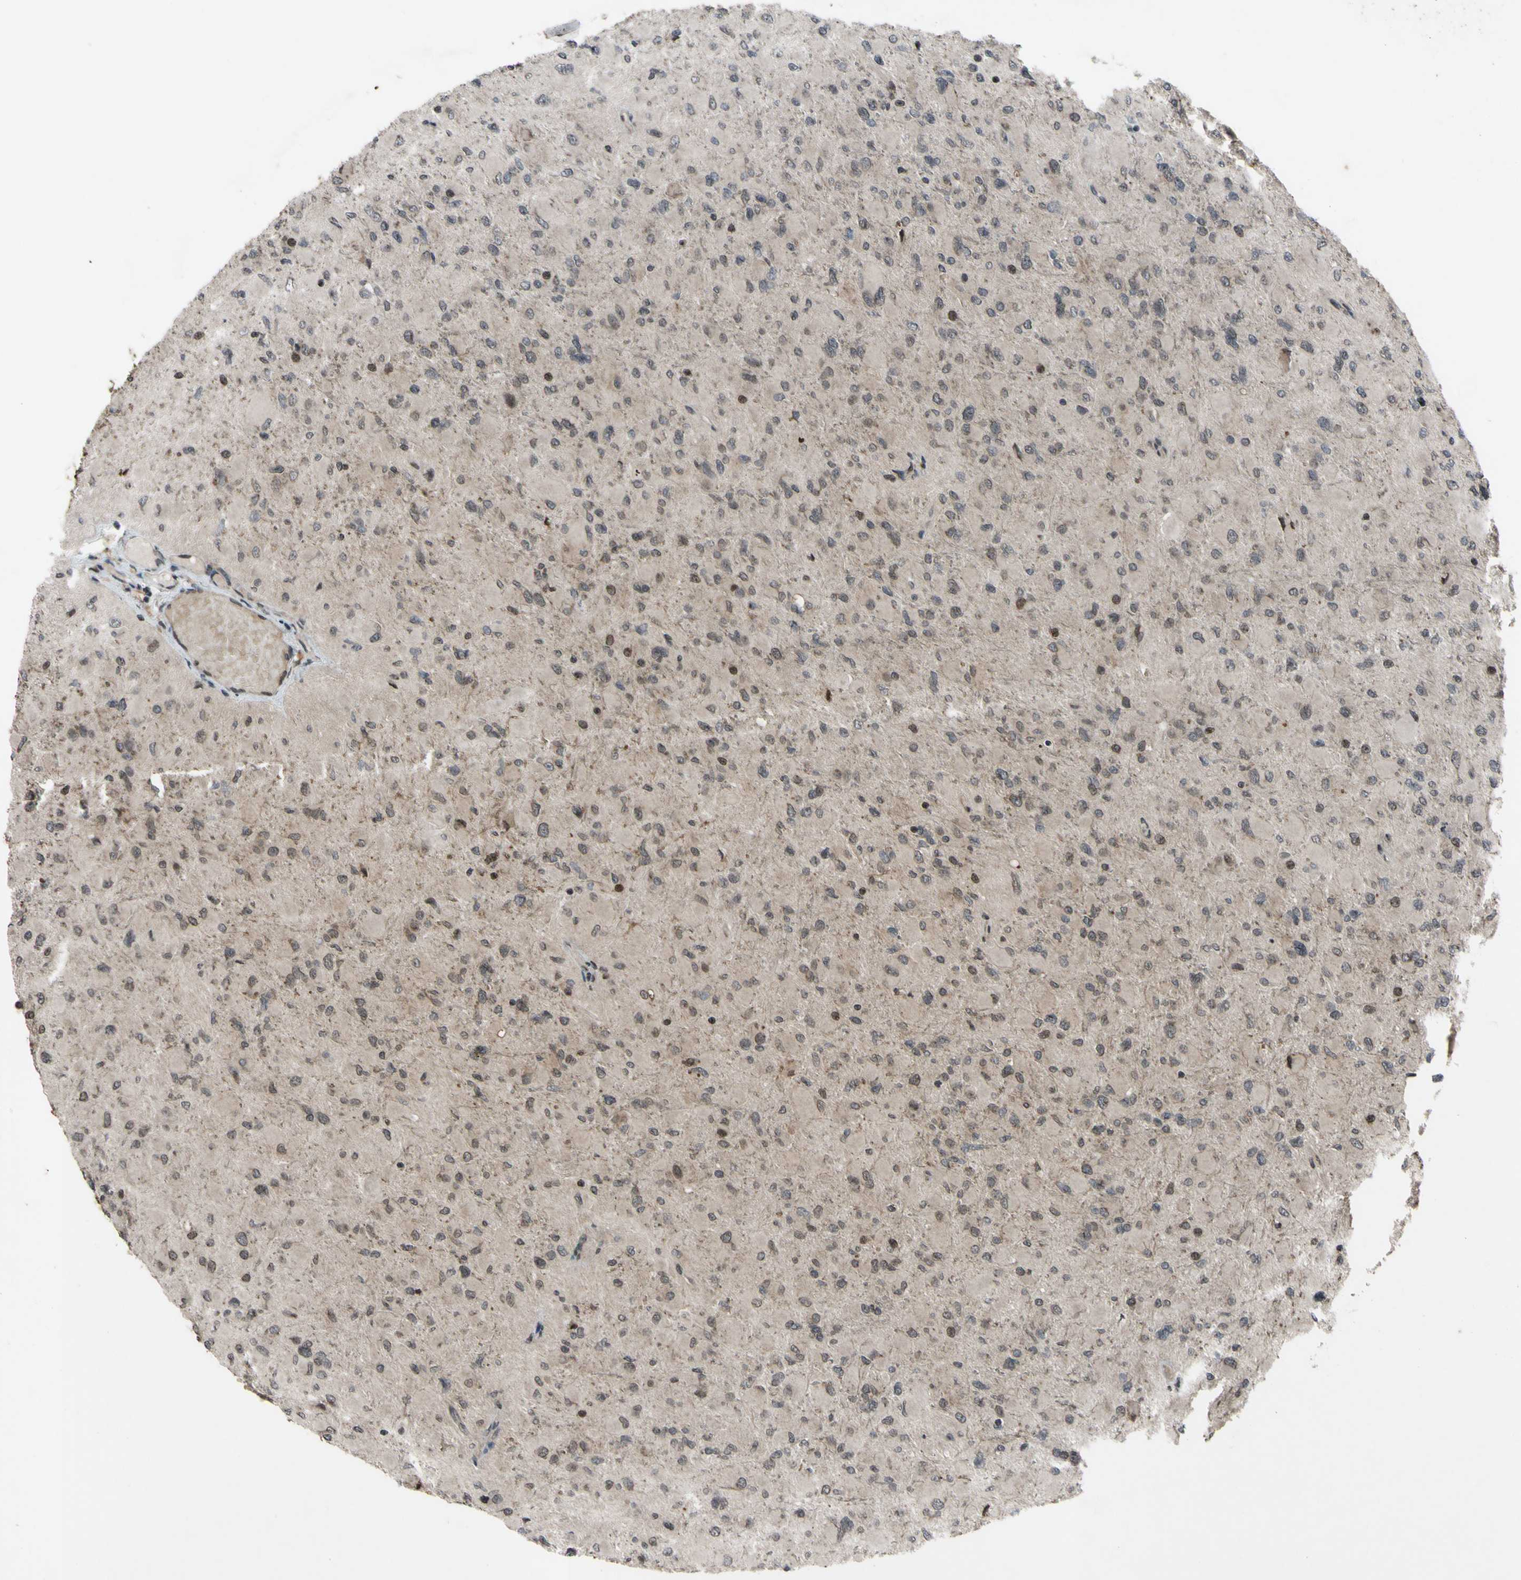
{"staining": {"intensity": "weak", "quantity": "25%-75%", "location": "nuclear"}, "tissue": "glioma", "cell_type": "Tumor cells", "image_type": "cancer", "snomed": [{"axis": "morphology", "description": "Glioma, malignant, High grade"}, {"axis": "topography", "description": "Cerebral cortex"}], "caption": "A brown stain shows weak nuclear expression of a protein in glioma tumor cells. Using DAB (3,3'-diaminobenzidine) (brown) and hematoxylin (blue) stains, captured at high magnification using brightfield microscopy.", "gene": "XPO1", "patient": {"sex": "female", "age": 36}}